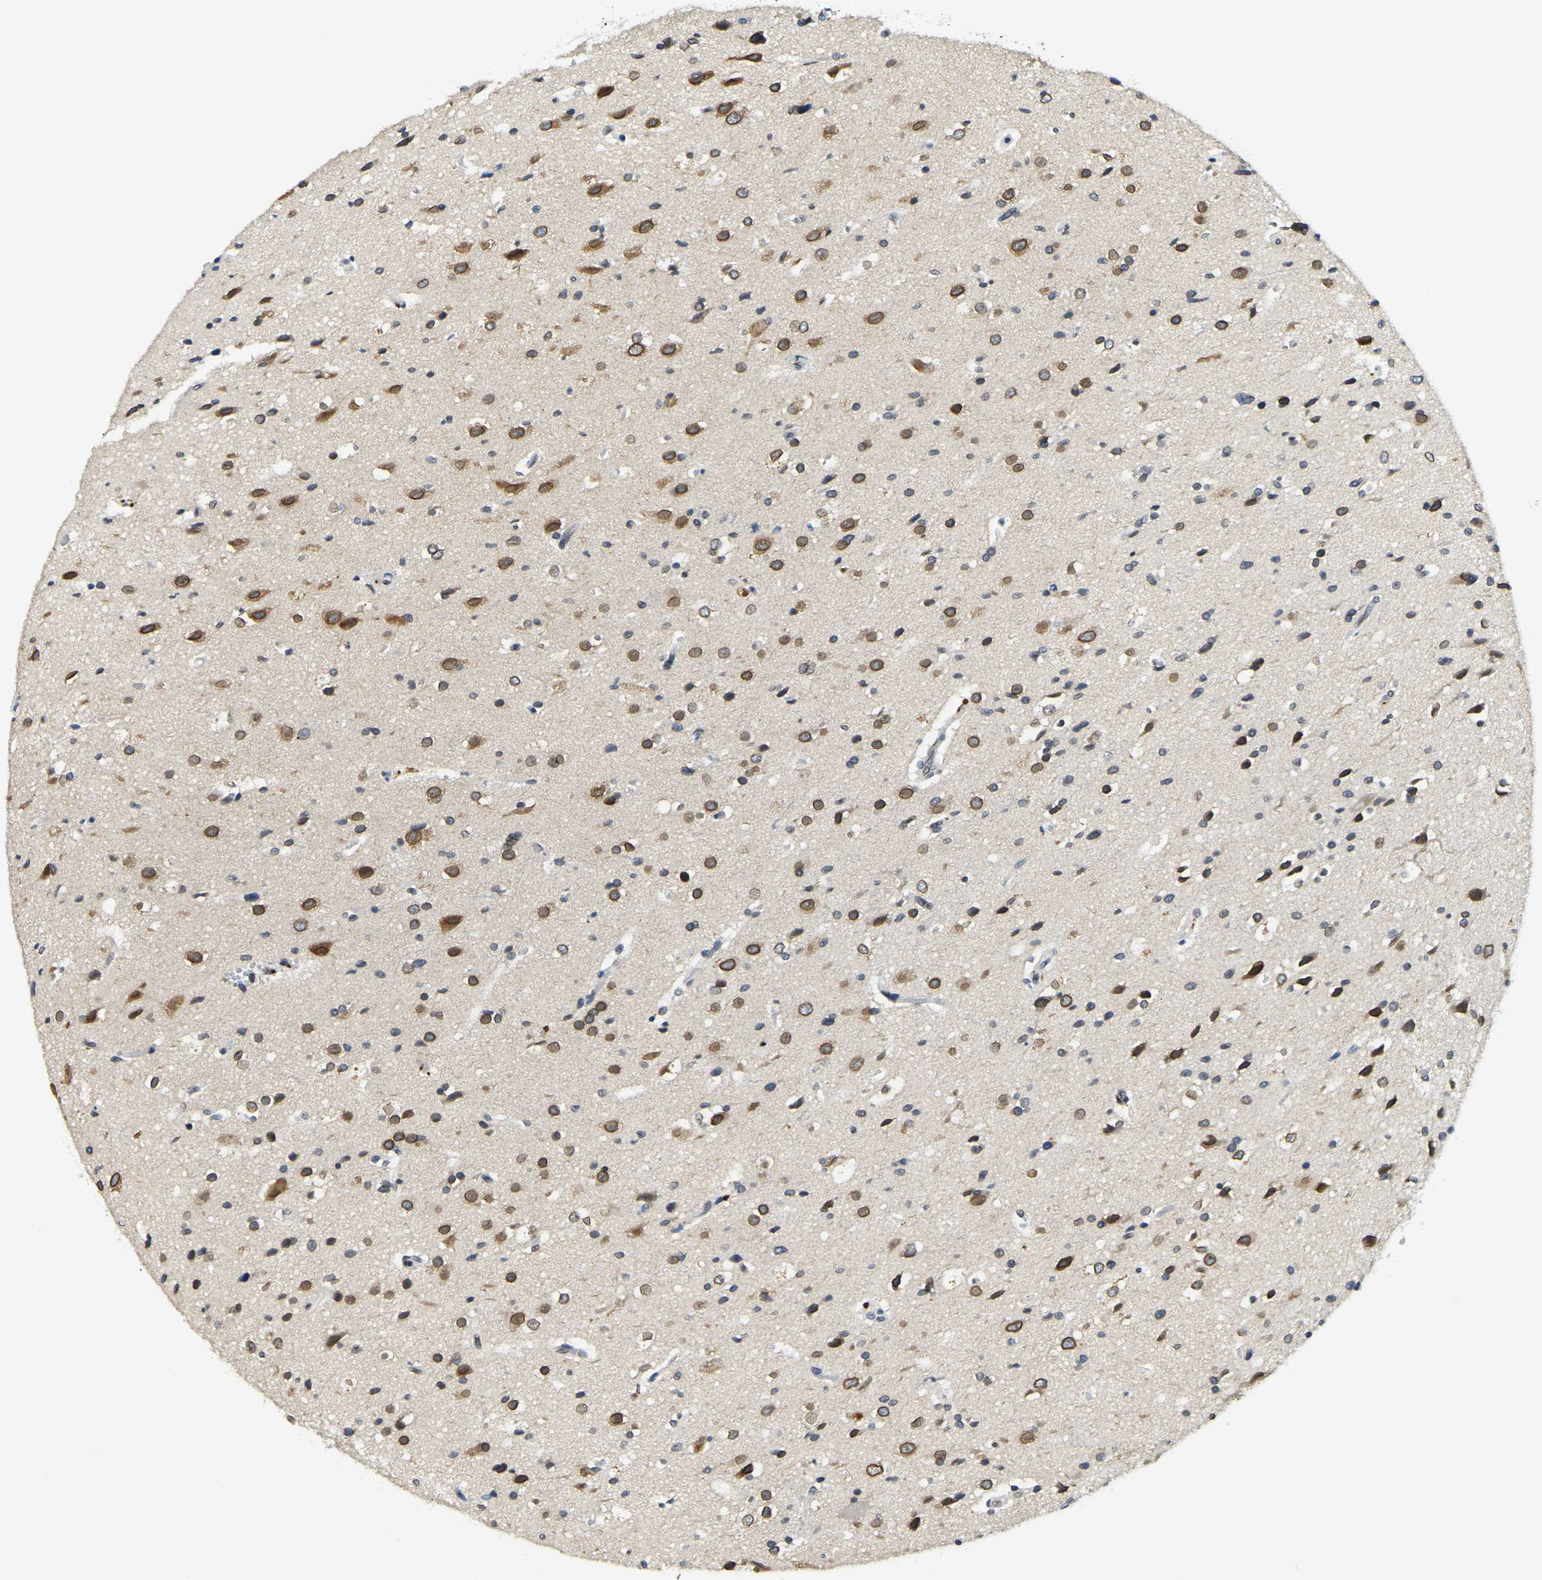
{"staining": {"intensity": "moderate", "quantity": ">75%", "location": "cytoplasmic/membranous,nuclear"}, "tissue": "glioma", "cell_type": "Tumor cells", "image_type": "cancer", "snomed": [{"axis": "morphology", "description": "Glioma, malignant, High grade"}, {"axis": "topography", "description": "Brain"}], "caption": "Protein expression analysis of glioma reveals moderate cytoplasmic/membranous and nuclear expression in about >75% of tumor cells.", "gene": "RANBP2", "patient": {"sex": "male", "age": 33}}